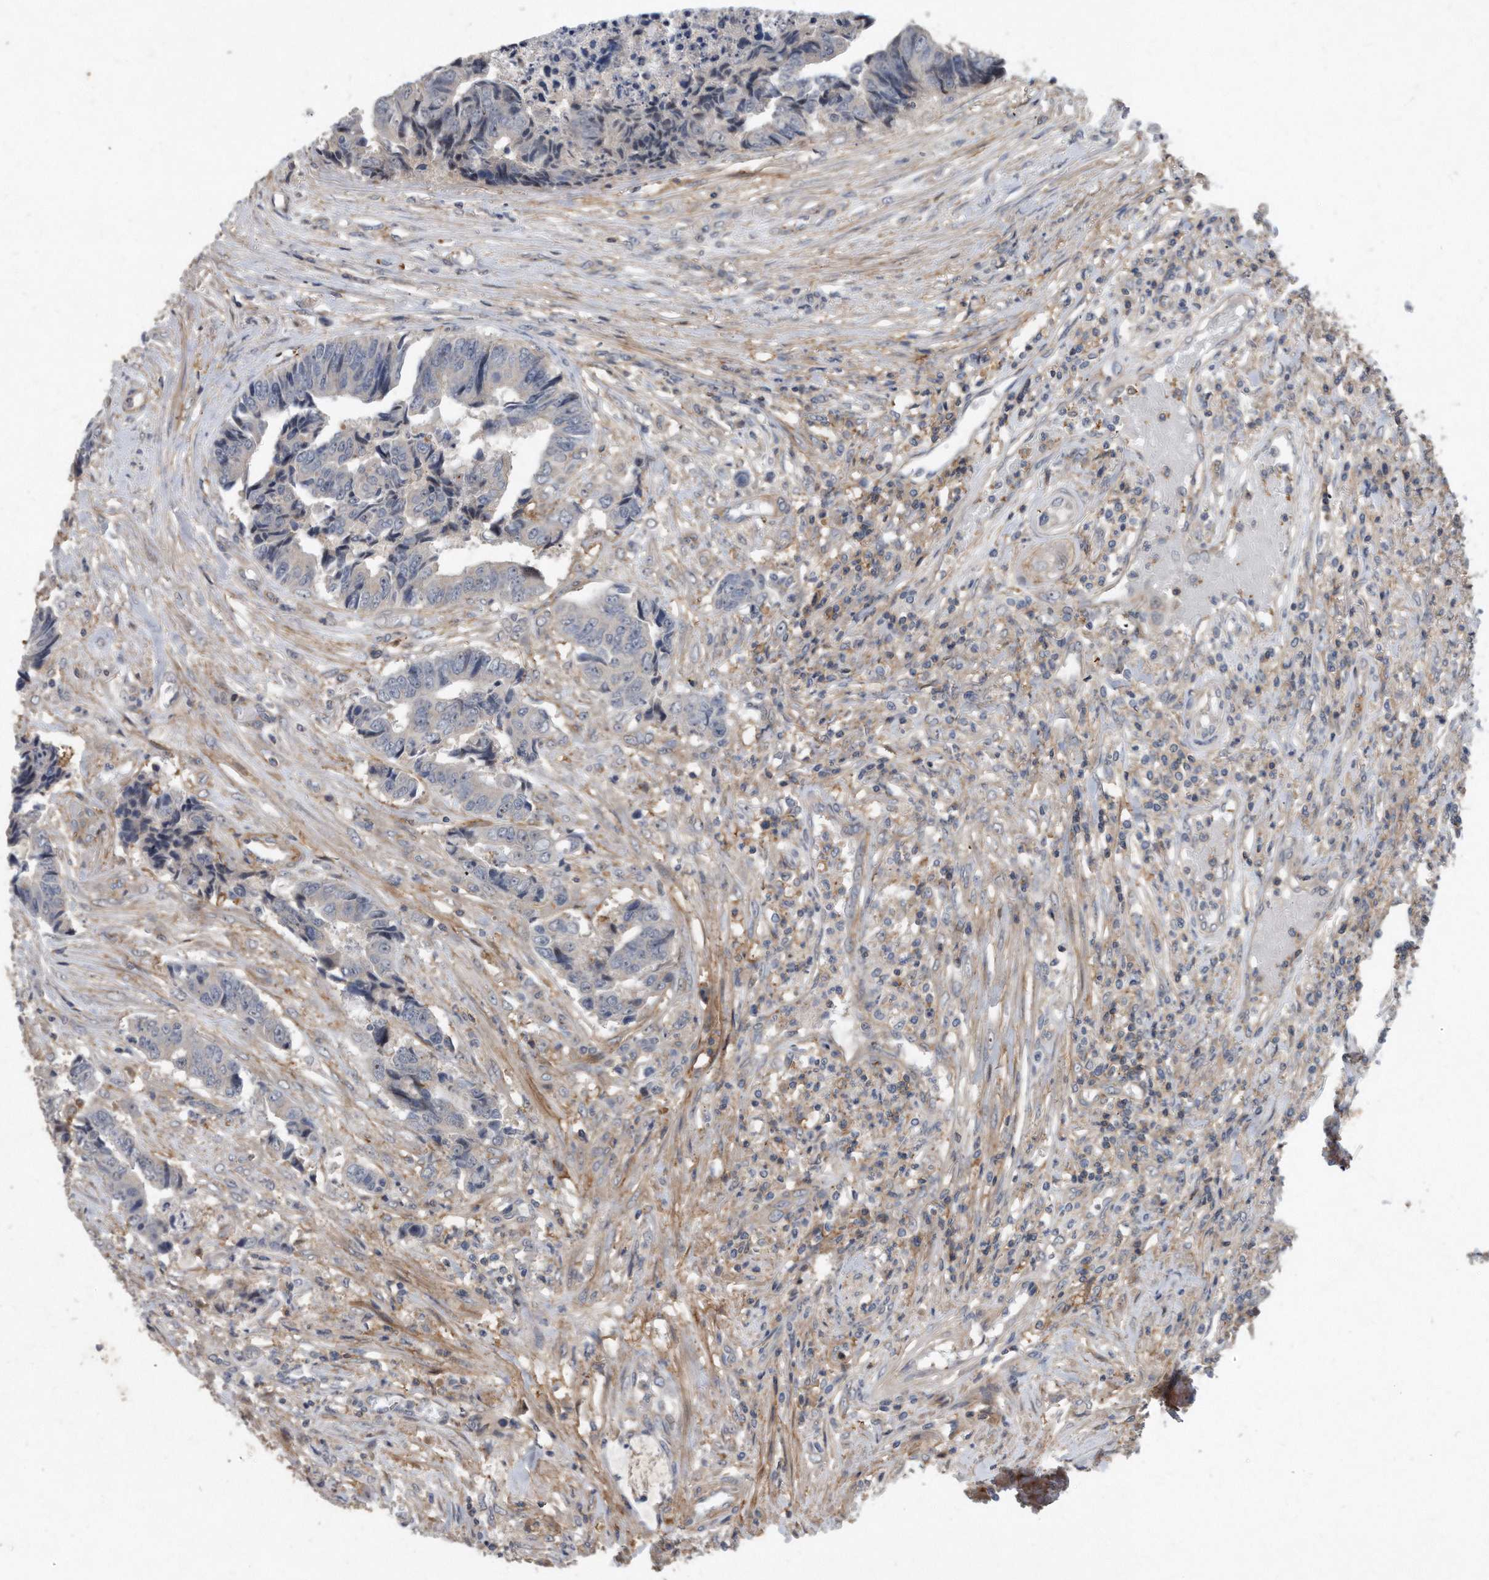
{"staining": {"intensity": "negative", "quantity": "none", "location": "none"}, "tissue": "colorectal cancer", "cell_type": "Tumor cells", "image_type": "cancer", "snomed": [{"axis": "morphology", "description": "Adenocarcinoma, NOS"}, {"axis": "topography", "description": "Rectum"}], "caption": "Immunohistochemical staining of human adenocarcinoma (colorectal) displays no significant positivity in tumor cells.", "gene": "PGBD2", "patient": {"sex": "male", "age": 84}}